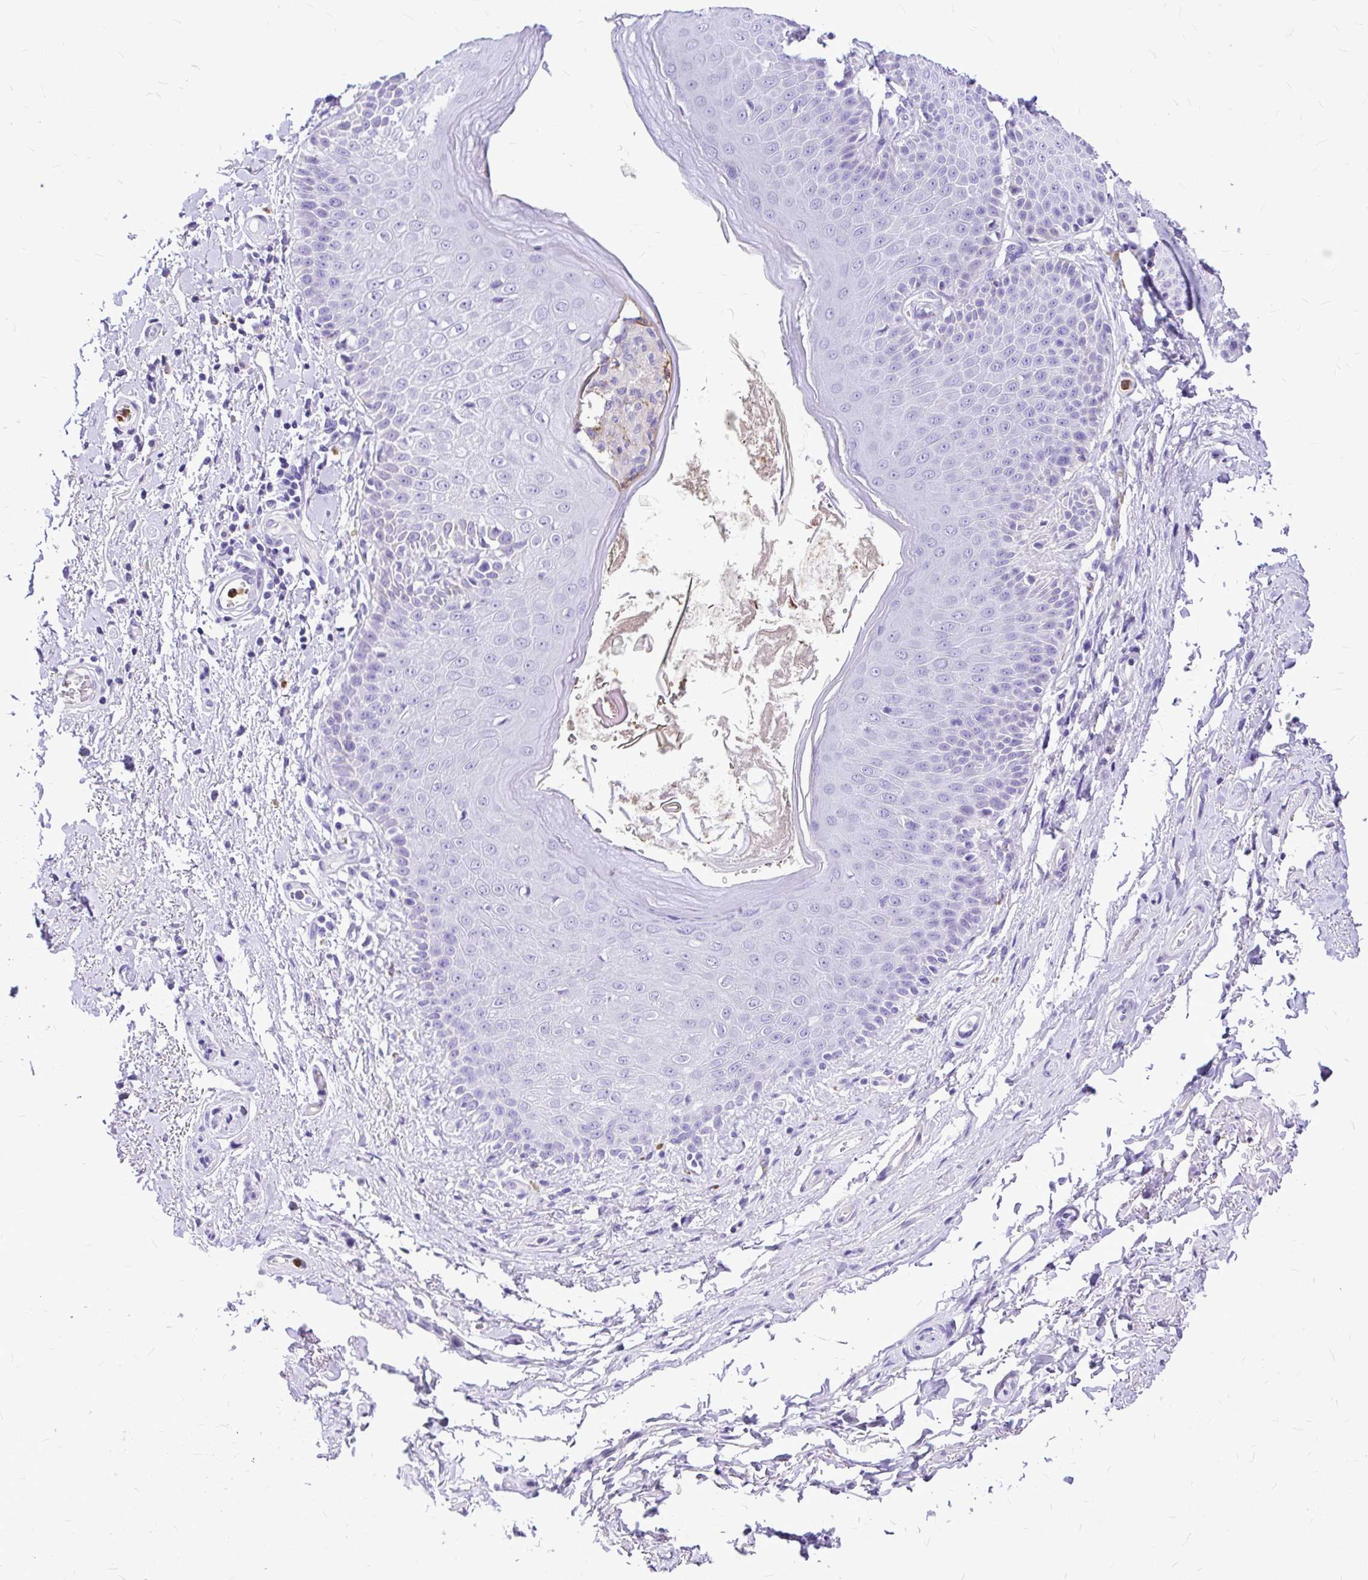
{"staining": {"intensity": "negative", "quantity": "none", "location": "none"}, "tissue": "adipose tissue", "cell_type": "Adipocytes", "image_type": "normal", "snomed": [{"axis": "morphology", "description": "Normal tissue, NOS"}, {"axis": "topography", "description": "Peripheral nerve tissue"}], "caption": "High power microscopy micrograph of an IHC micrograph of unremarkable adipose tissue, revealing no significant expression in adipocytes. (DAB immunohistochemistry (IHC) with hematoxylin counter stain).", "gene": "CLEC1B", "patient": {"sex": "male", "age": 51}}